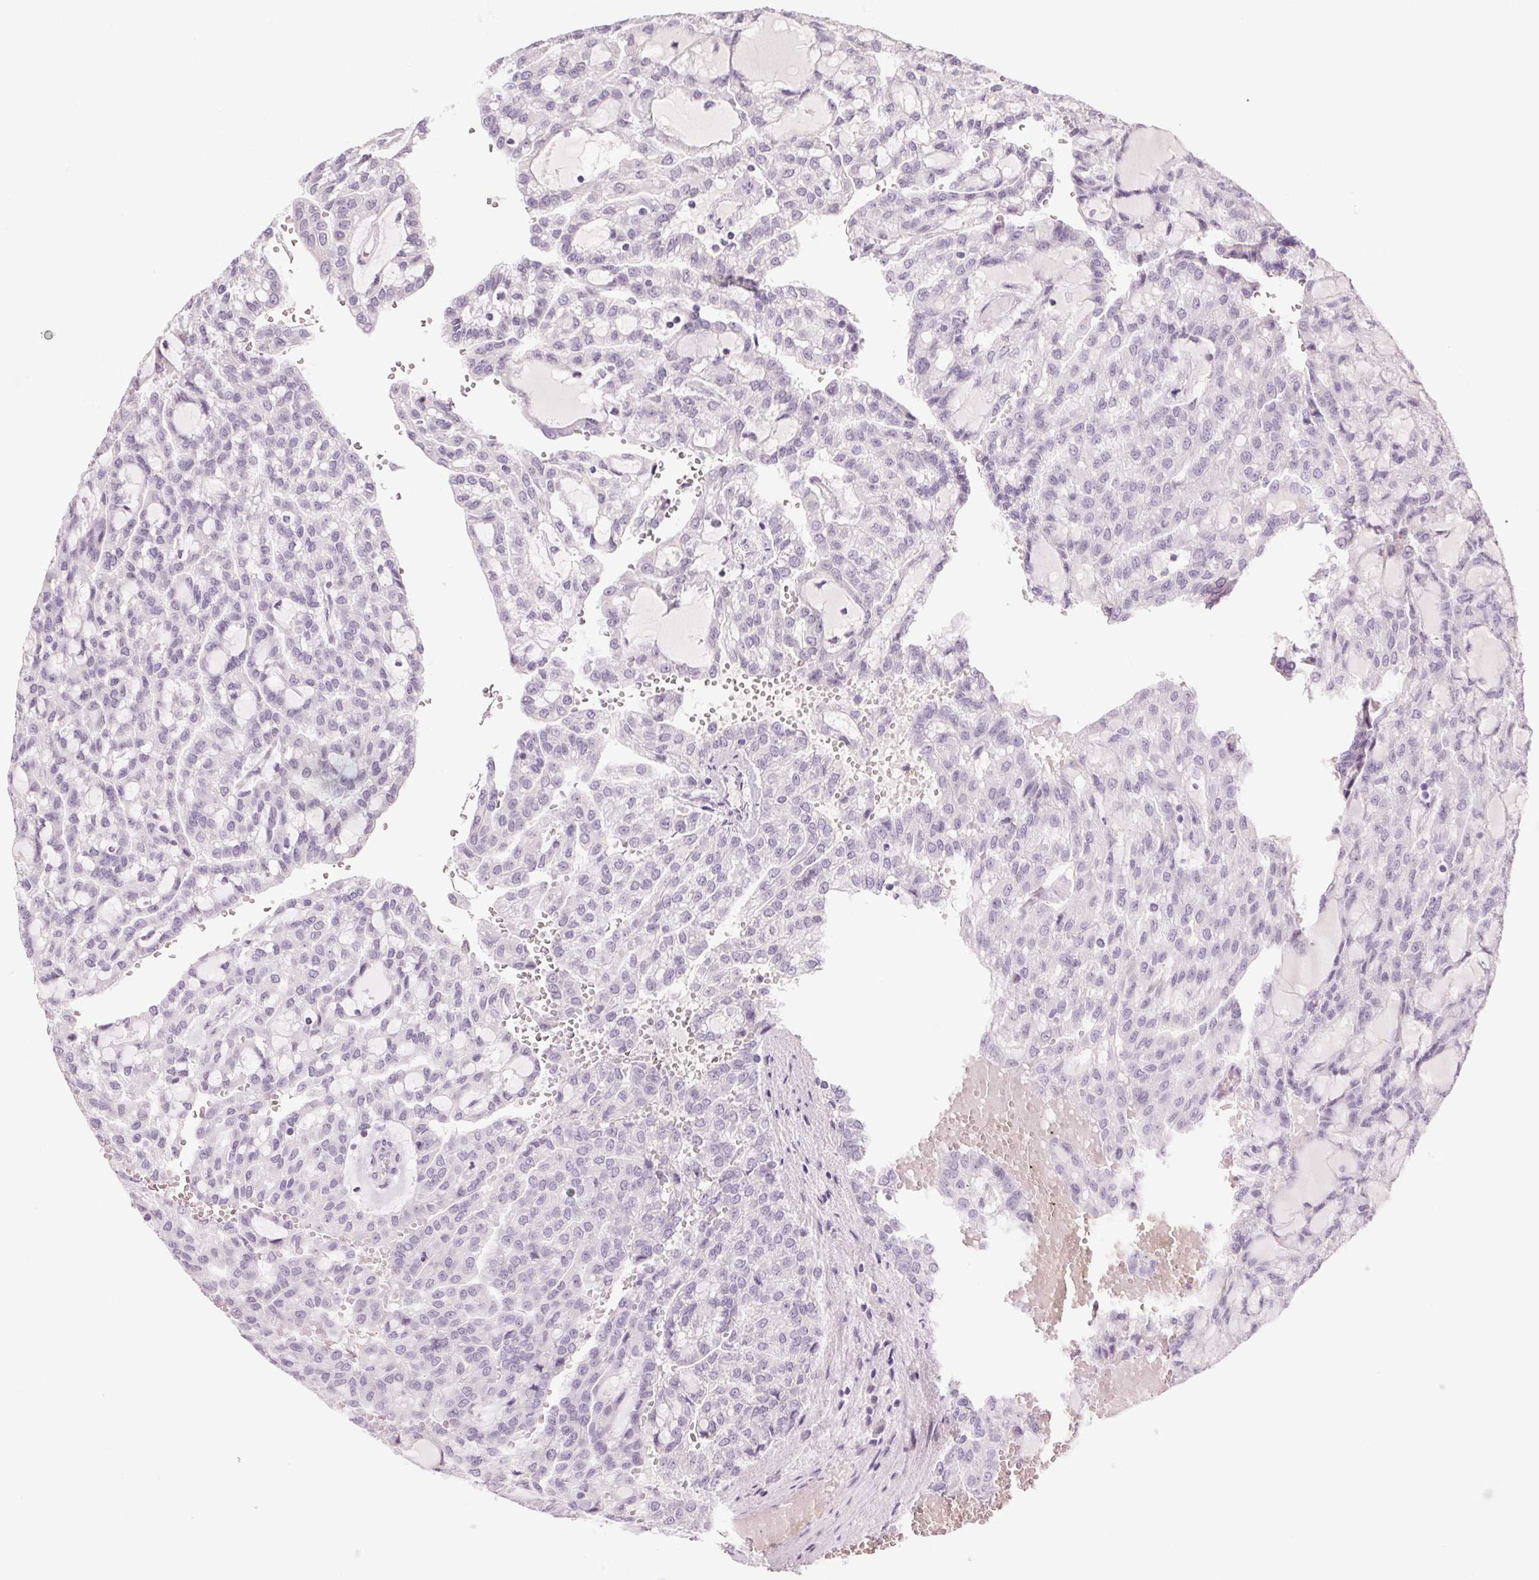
{"staining": {"intensity": "negative", "quantity": "none", "location": "none"}, "tissue": "renal cancer", "cell_type": "Tumor cells", "image_type": "cancer", "snomed": [{"axis": "morphology", "description": "Adenocarcinoma, NOS"}, {"axis": "topography", "description": "Kidney"}], "caption": "Micrograph shows no protein expression in tumor cells of renal cancer (adenocarcinoma) tissue. (DAB (3,3'-diaminobenzidine) IHC, high magnification).", "gene": "RPTN", "patient": {"sex": "male", "age": 63}}